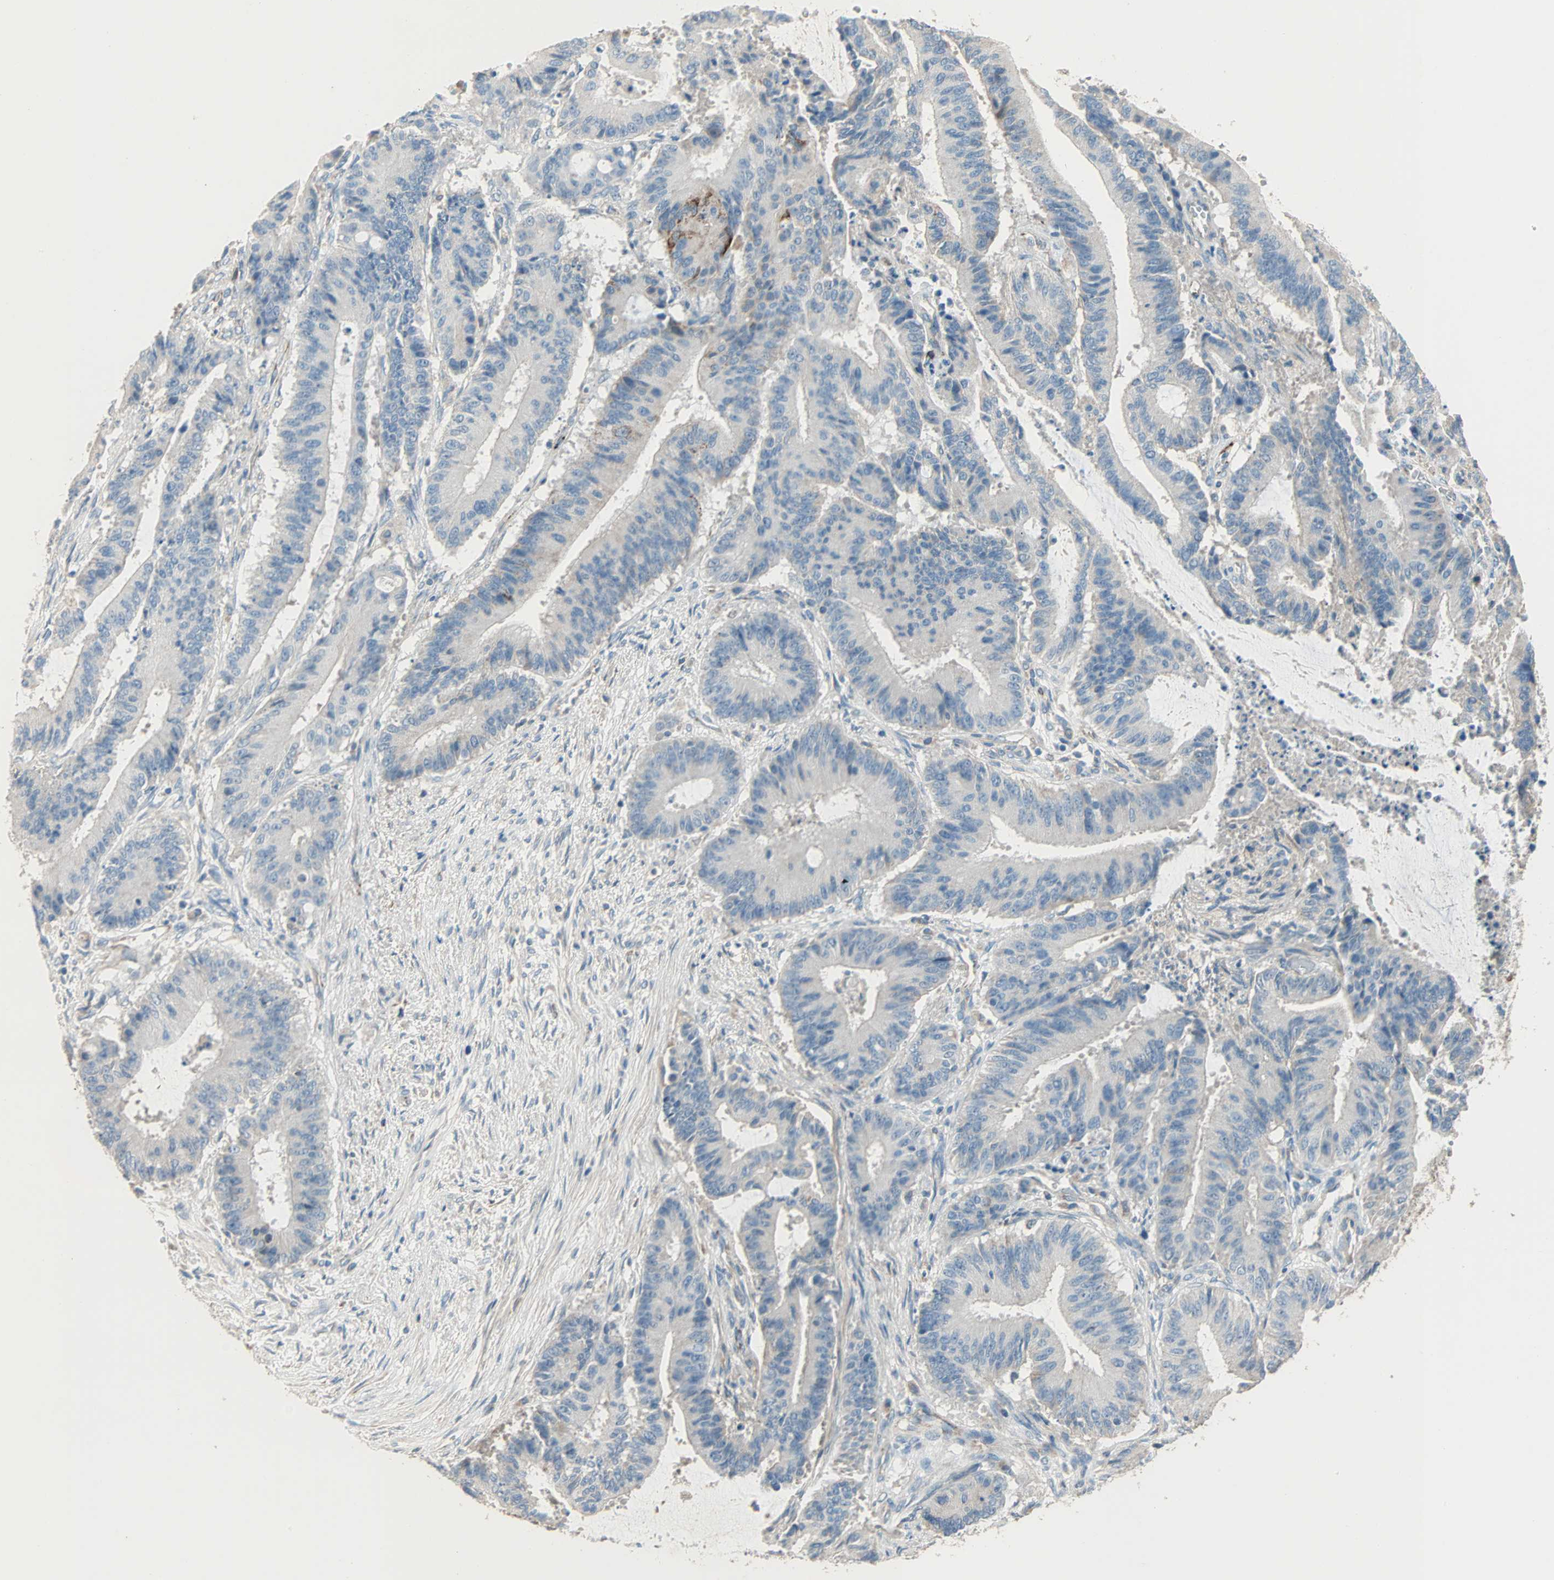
{"staining": {"intensity": "negative", "quantity": "none", "location": "none"}, "tissue": "liver cancer", "cell_type": "Tumor cells", "image_type": "cancer", "snomed": [{"axis": "morphology", "description": "Cholangiocarcinoma"}, {"axis": "topography", "description": "Liver"}], "caption": "Liver cancer was stained to show a protein in brown. There is no significant staining in tumor cells. (Stains: DAB immunohistochemistry (IHC) with hematoxylin counter stain, Microscopy: brightfield microscopy at high magnification).", "gene": "ACVRL1", "patient": {"sex": "female", "age": 73}}